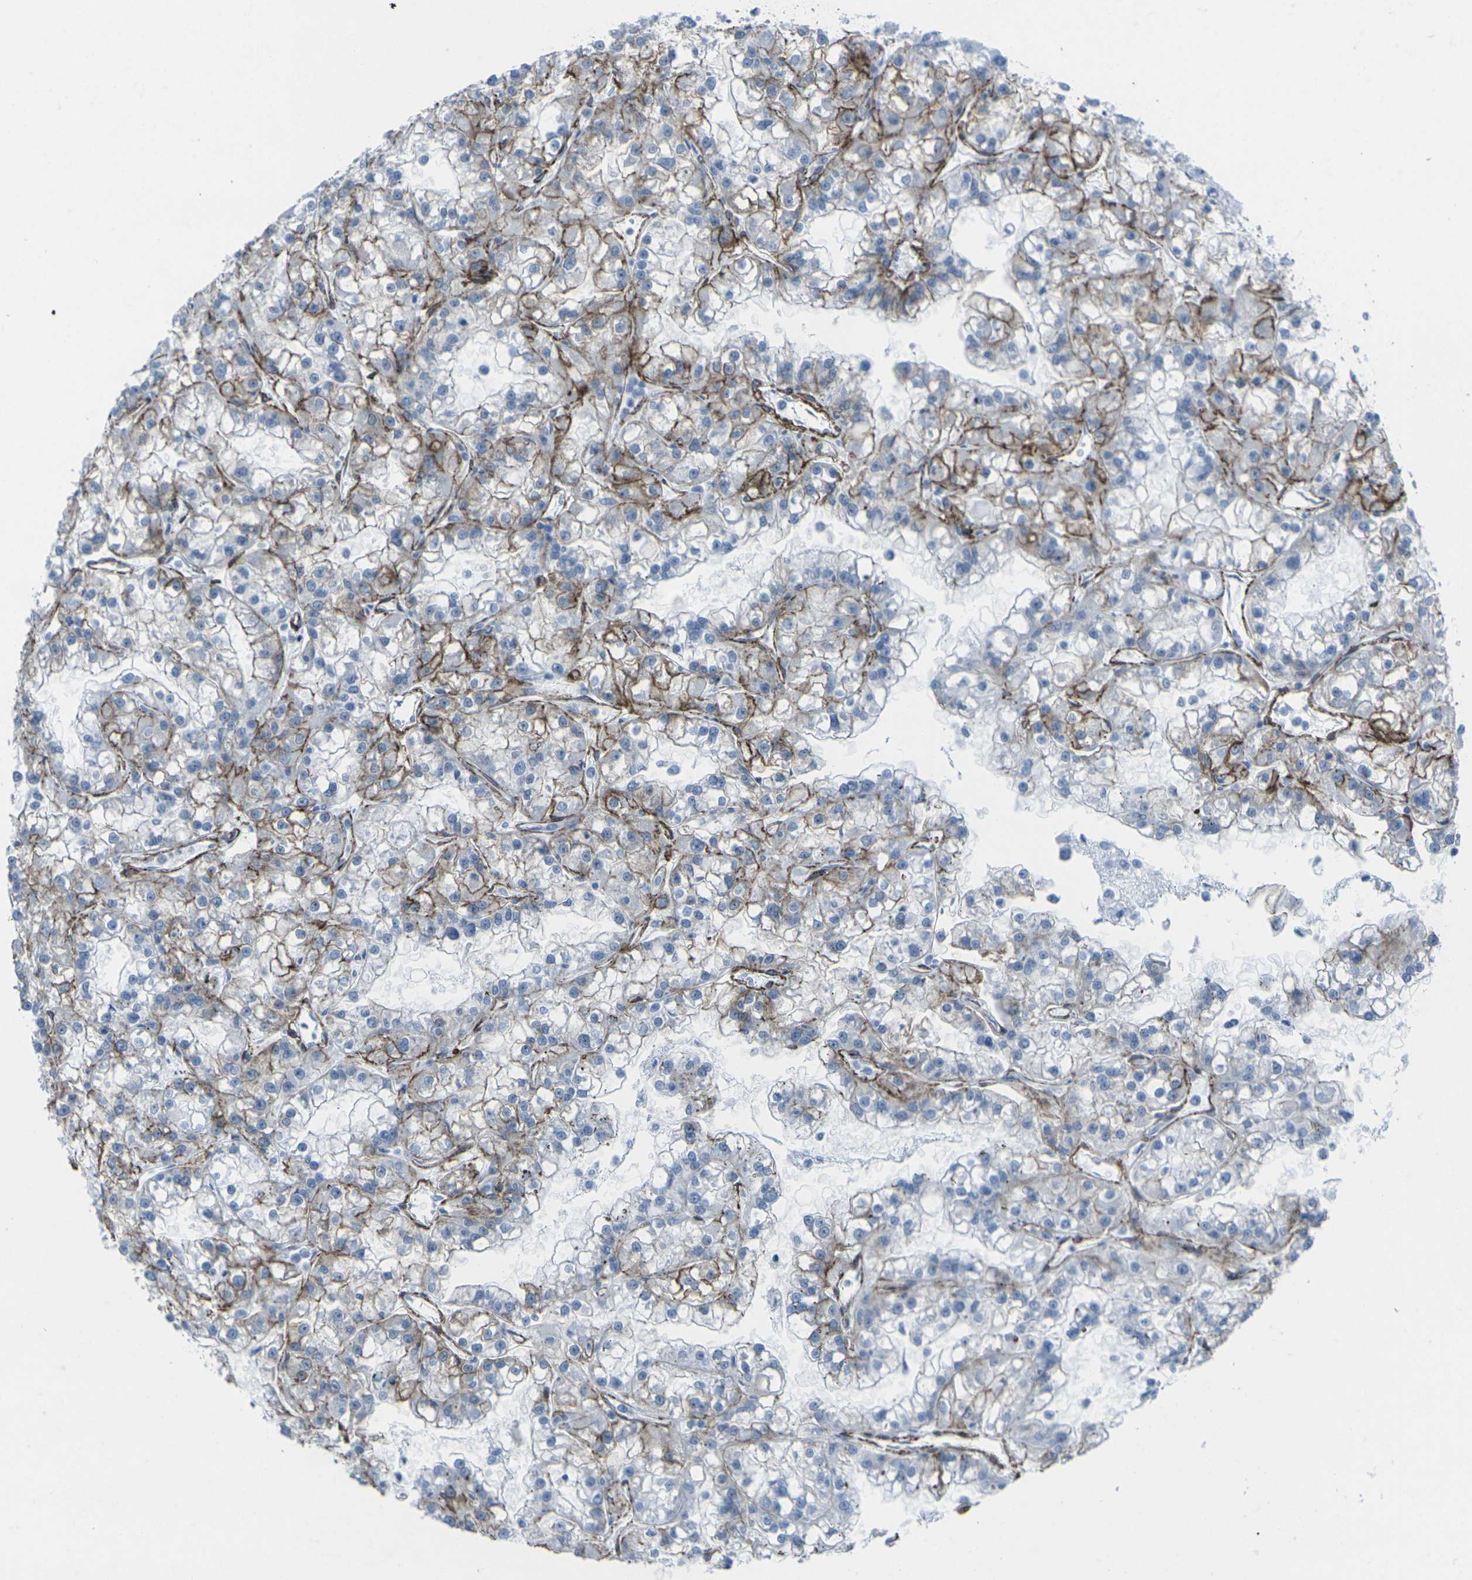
{"staining": {"intensity": "moderate", "quantity": "<25%", "location": "cytoplasmic/membranous"}, "tissue": "renal cancer", "cell_type": "Tumor cells", "image_type": "cancer", "snomed": [{"axis": "morphology", "description": "Adenocarcinoma, NOS"}, {"axis": "topography", "description": "Kidney"}], "caption": "High-power microscopy captured an IHC micrograph of adenocarcinoma (renal), revealing moderate cytoplasmic/membranous positivity in approximately <25% of tumor cells.", "gene": "CDH11", "patient": {"sex": "female", "age": 52}}